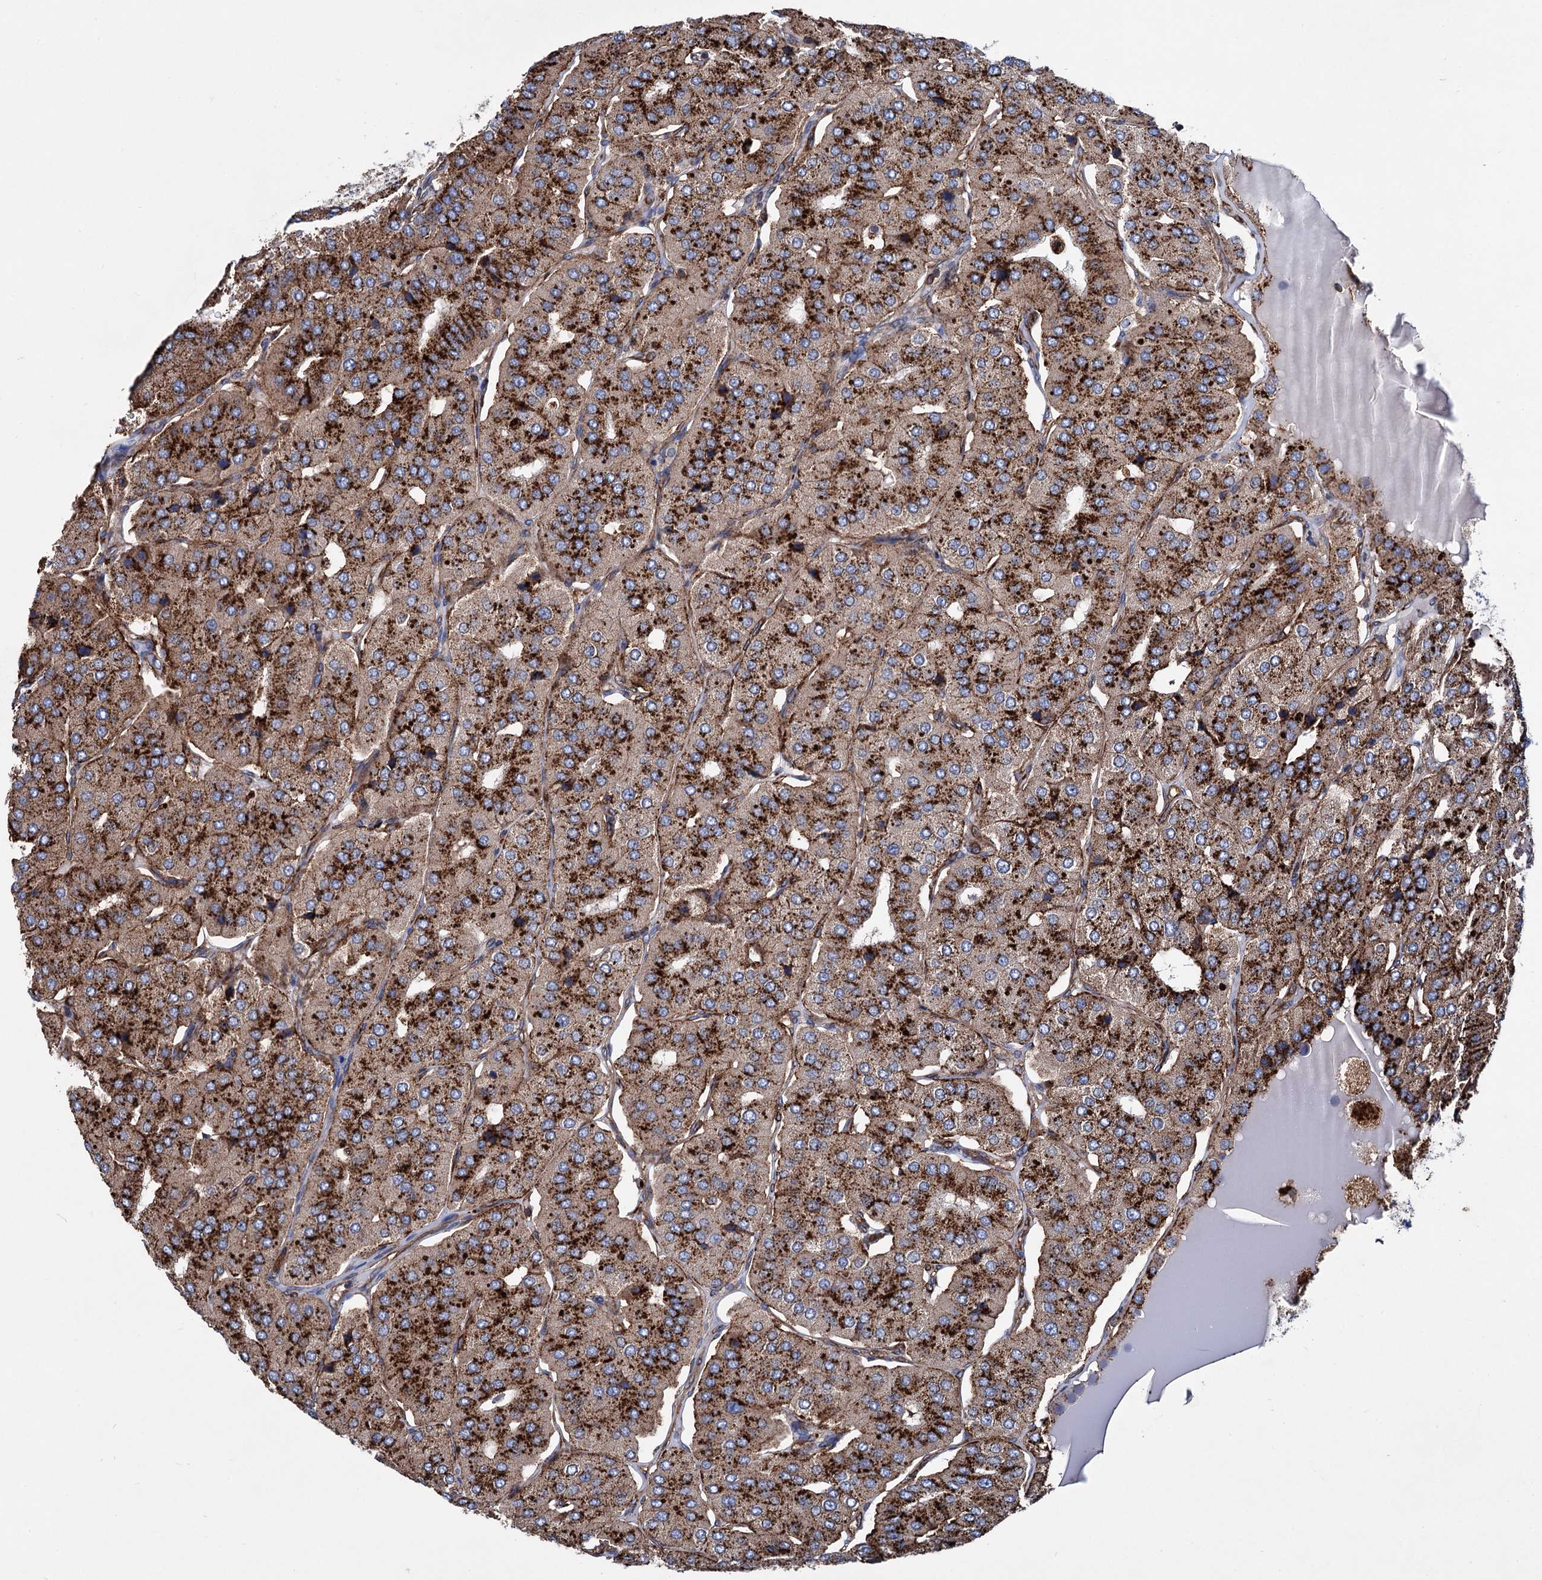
{"staining": {"intensity": "strong", "quantity": ">75%", "location": "cytoplasmic/membranous"}, "tissue": "parathyroid gland", "cell_type": "Glandular cells", "image_type": "normal", "snomed": [{"axis": "morphology", "description": "Normal tissue, NOS"}, {"axis": "morphology", "description": "Adenoma, NOS"}, {"axis": "topography", "description": "Parathyroid gland"}], "caption": "This image reveals normal parathyroid gland stained with immunohistochemistry to label a protein in brown. The cytoplasmic/membranous of glandular cells show strong positivity for the protein. Nuclei are counter-stained blue.", "gene": "SCPEP1", "patient": {"sex": "female", "age": 86}}